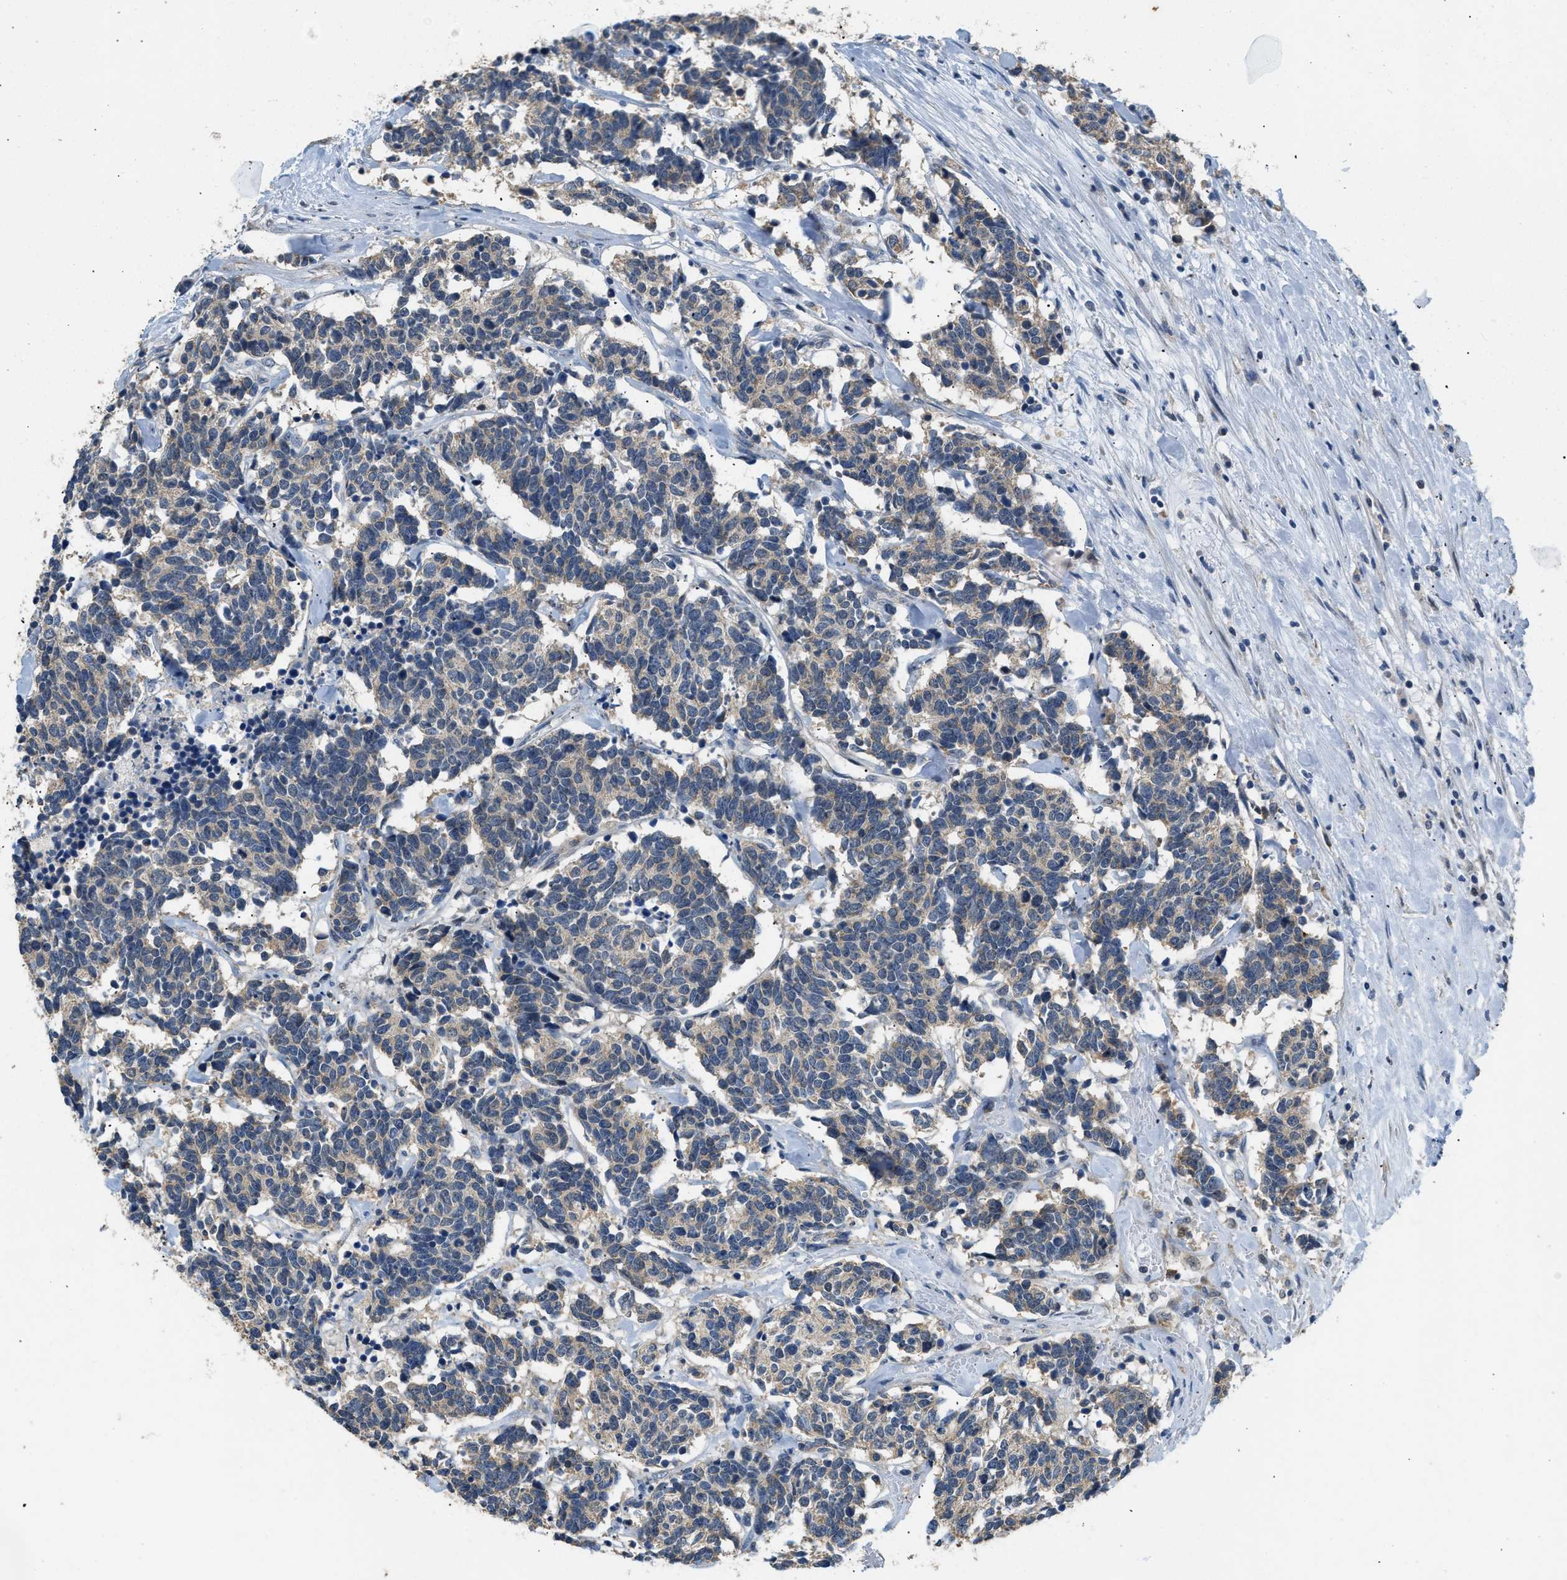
{"staining": {"intensity": "weak", "quantity": "<25%", "location": "cytoplasmic/membranous"}, "tissue": "carcinoid", "cell_type": "Tumor cells", "image_type": "cancer", "snomed": [{"axis": "morphology", "description": "Carcinoma, NOS"}, {"axis": "morphology", "description": "Carcinoid, malignant, NOS"}, {"axis": "topography", "description": "Urinary bladder"}], "caption": "Photomicrograph shows no protein expression in tumor cells of carcinoid tissue.", "gene": "TOMM34", "patient": {"sex": "male", "age": 57}}